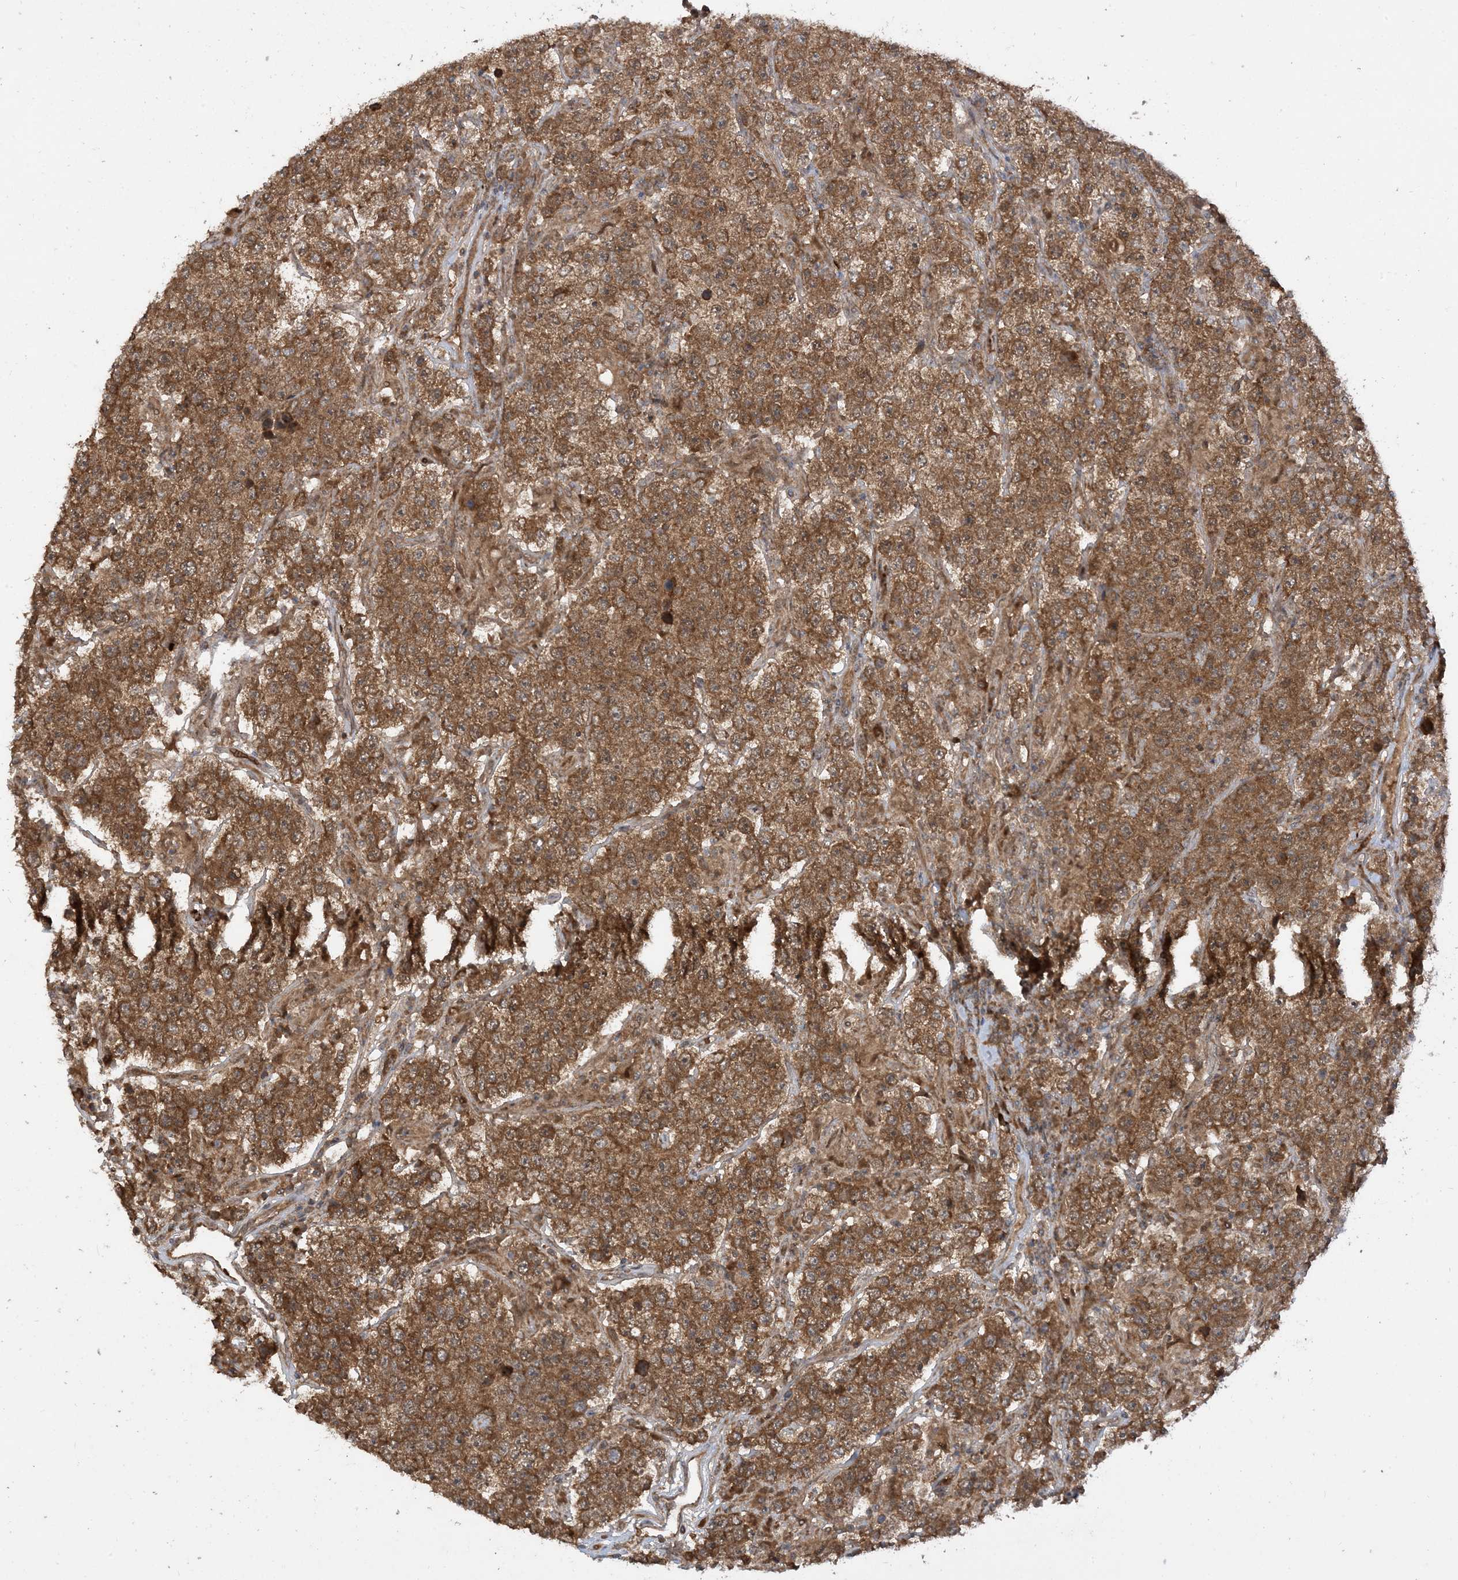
{"staining": {"intensity": "strong", "quantity": ">75%", "location": "cytoplasmic/membranous,nuclear"}, "tissue": "testis cancer", "cell_type": "Tumor cells", "image_type": "cancer", "snomed": [{"axis": "morphology", "description": "Normal tissue, NOS"}, {"axis": "morphology", "description": "Urothelial carcinoma, High grade"}, {"axis": "morphology", "description": "Seminoma, NOS"}, {"axis": "morphology", "description": "Carcinoma, Embryonal, NOS"}, {"axis": "topography", "description": "Urinary bladder"}, {"axis": "topography", "description": "Testis"}], "caption": "The histopathology image reveals immunohistochemical staining of testis cancer. There is strong cytoplasmic/membranous and nuclear staining is seen in approximately >75% of tumor cells.", "gene": "PUSL1", "patient": {"sex": "male", "age": 41}}